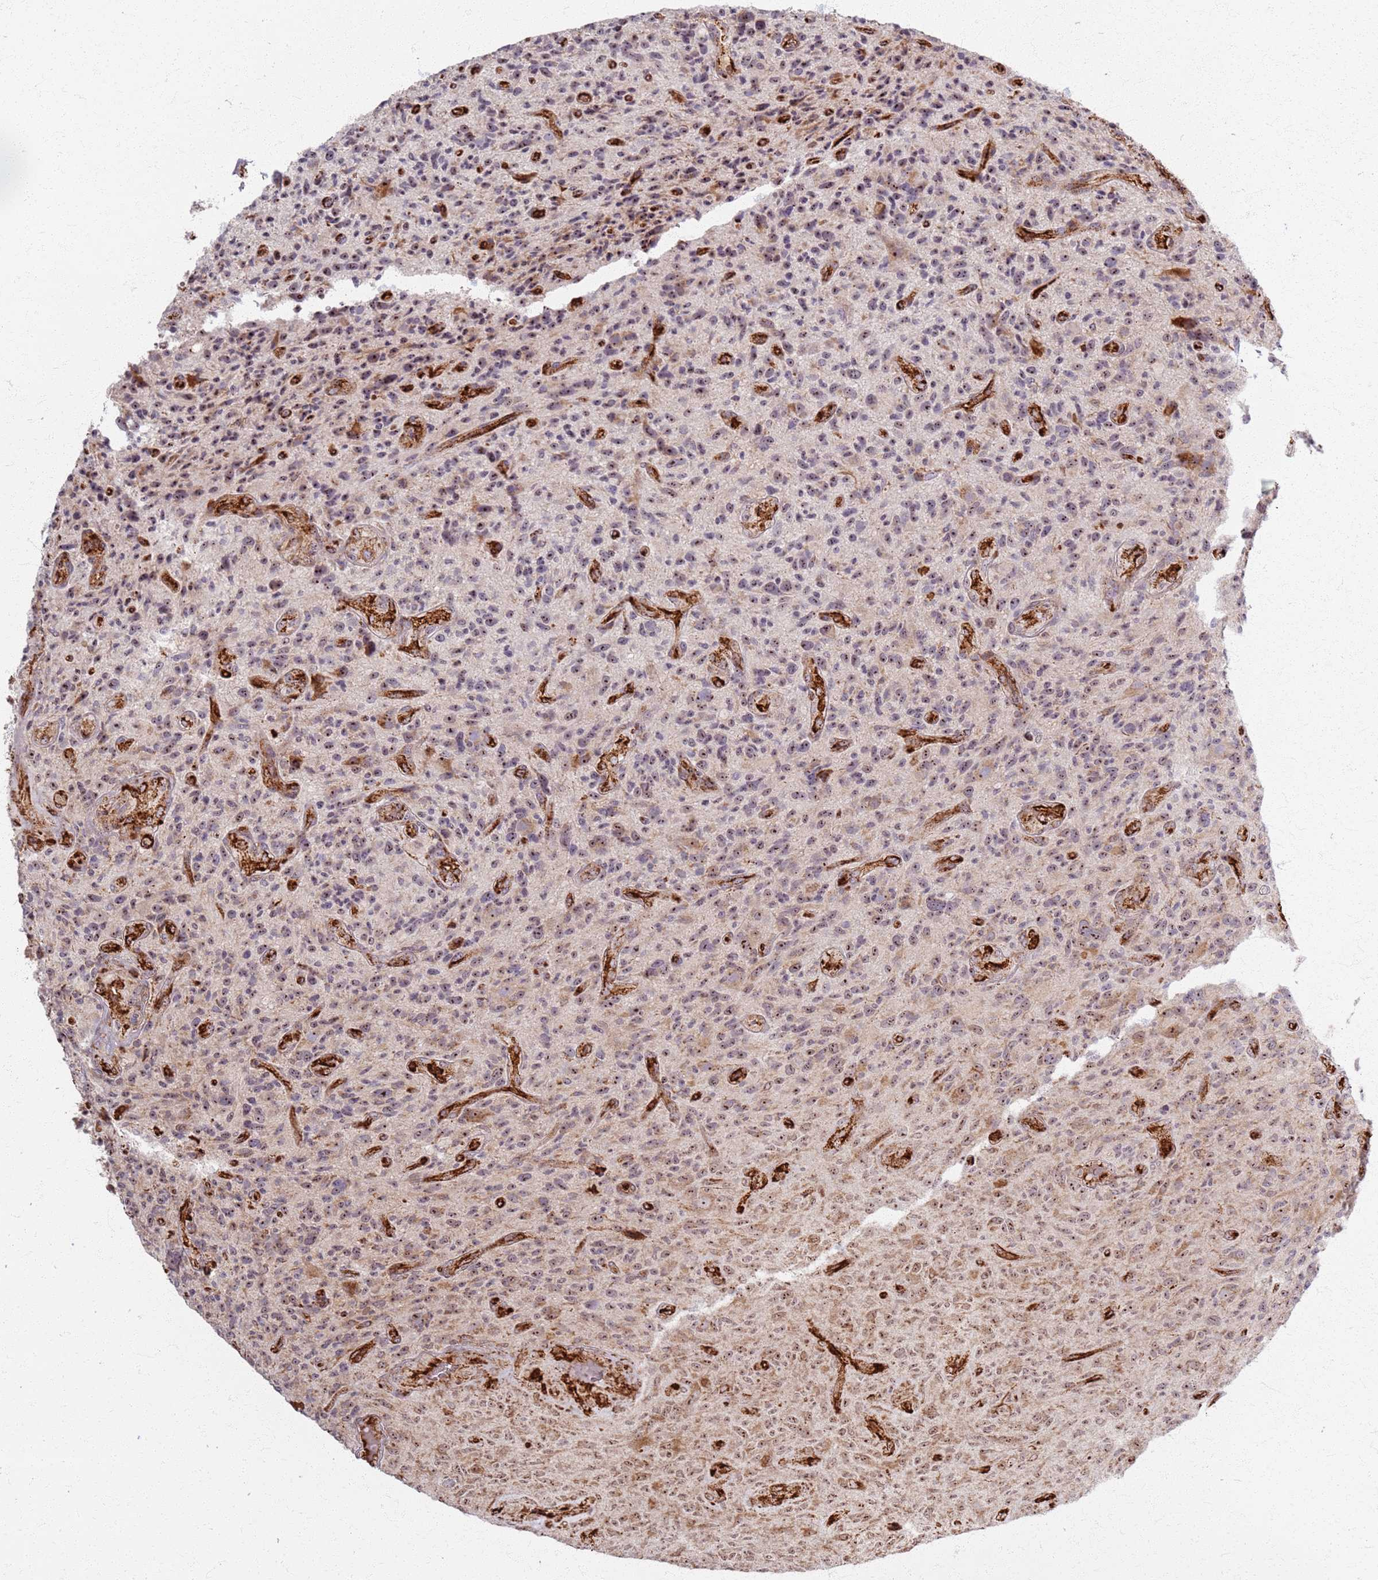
{"staining": {"intensity": "moderate", "quantity": "25%-75%", "location": "cytoplasmic/membranous,nuclear"}, "tissue": "glioma", "cell_type": "Tumor cells", "image_type": "cancer", "snomed": [{"axis": "morphology", "description": "Glioma, malignant, High grade"}, {"axis": "topography", "description": "Brain"}], "caption": "High-power microscopy captured an IHC photomicrograph of glioma, revealing moderate cytoplasmic/membranous and nuclear staining in about 25%-75% of tumor cells. The protein of interest is shown in brown color, while the nuclei are stained blue.", "gene": "KRI1", "patient": {"sex": "male", "age": 47}}